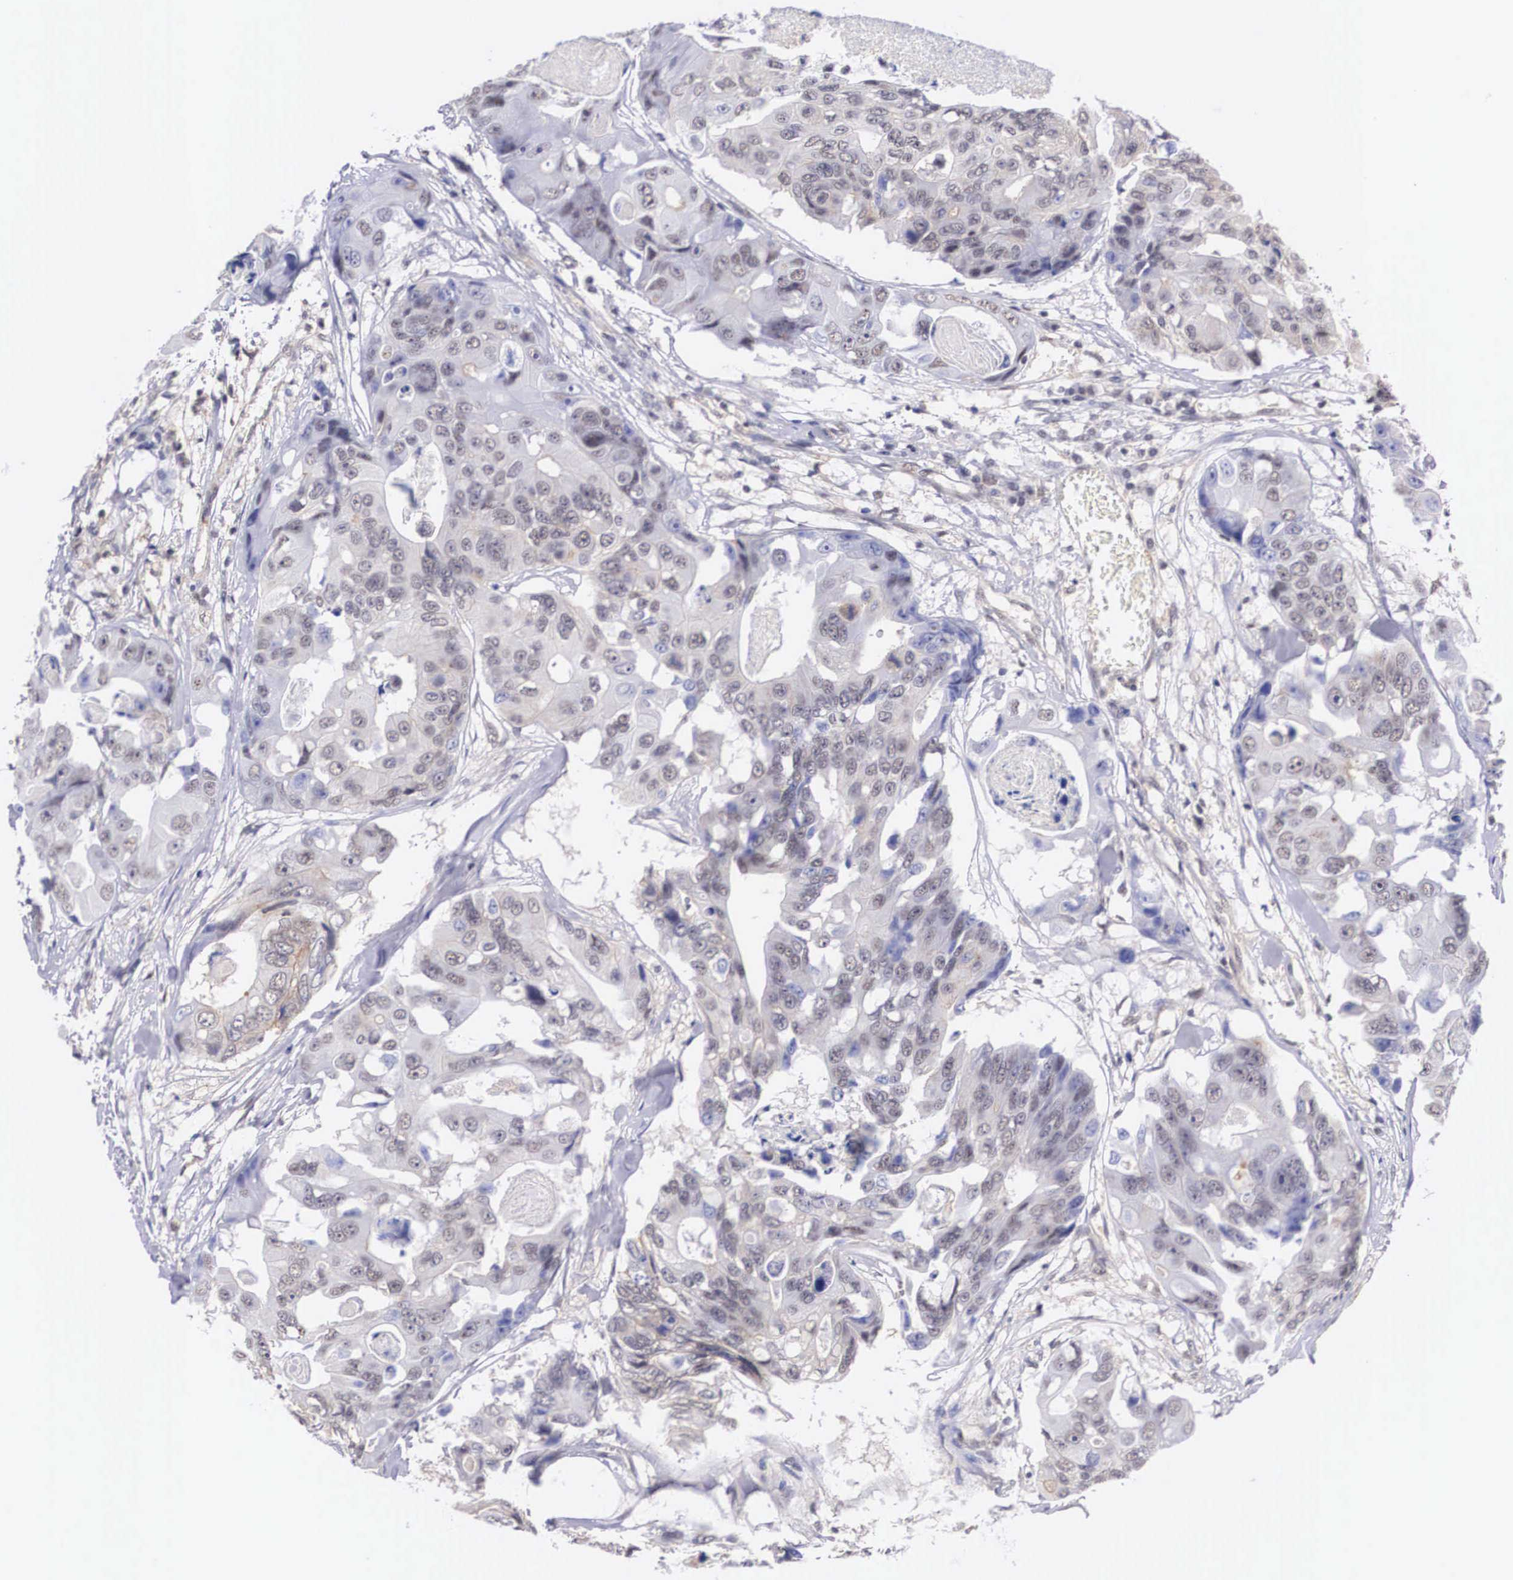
{"staining": {"intensity": "weak", "quantity": "<25%", "location": "cytoplasmic/membranous"}, "tissue": "colorectal cancer", "cell_type": "Tumor cells", "image_type": "cancer", "snomed": [{"axis": "morphology", "description": "Adenocarcinoma, NOS"}, {"axis": "topography", "description": "Colon"}], "caption": "Immunohistochemical staining of colorectal adenocarcinoma displays no significant positivity in tumor cells.", "gene": "NR4A2", "patient": {"sex": "female", "age": 86}}